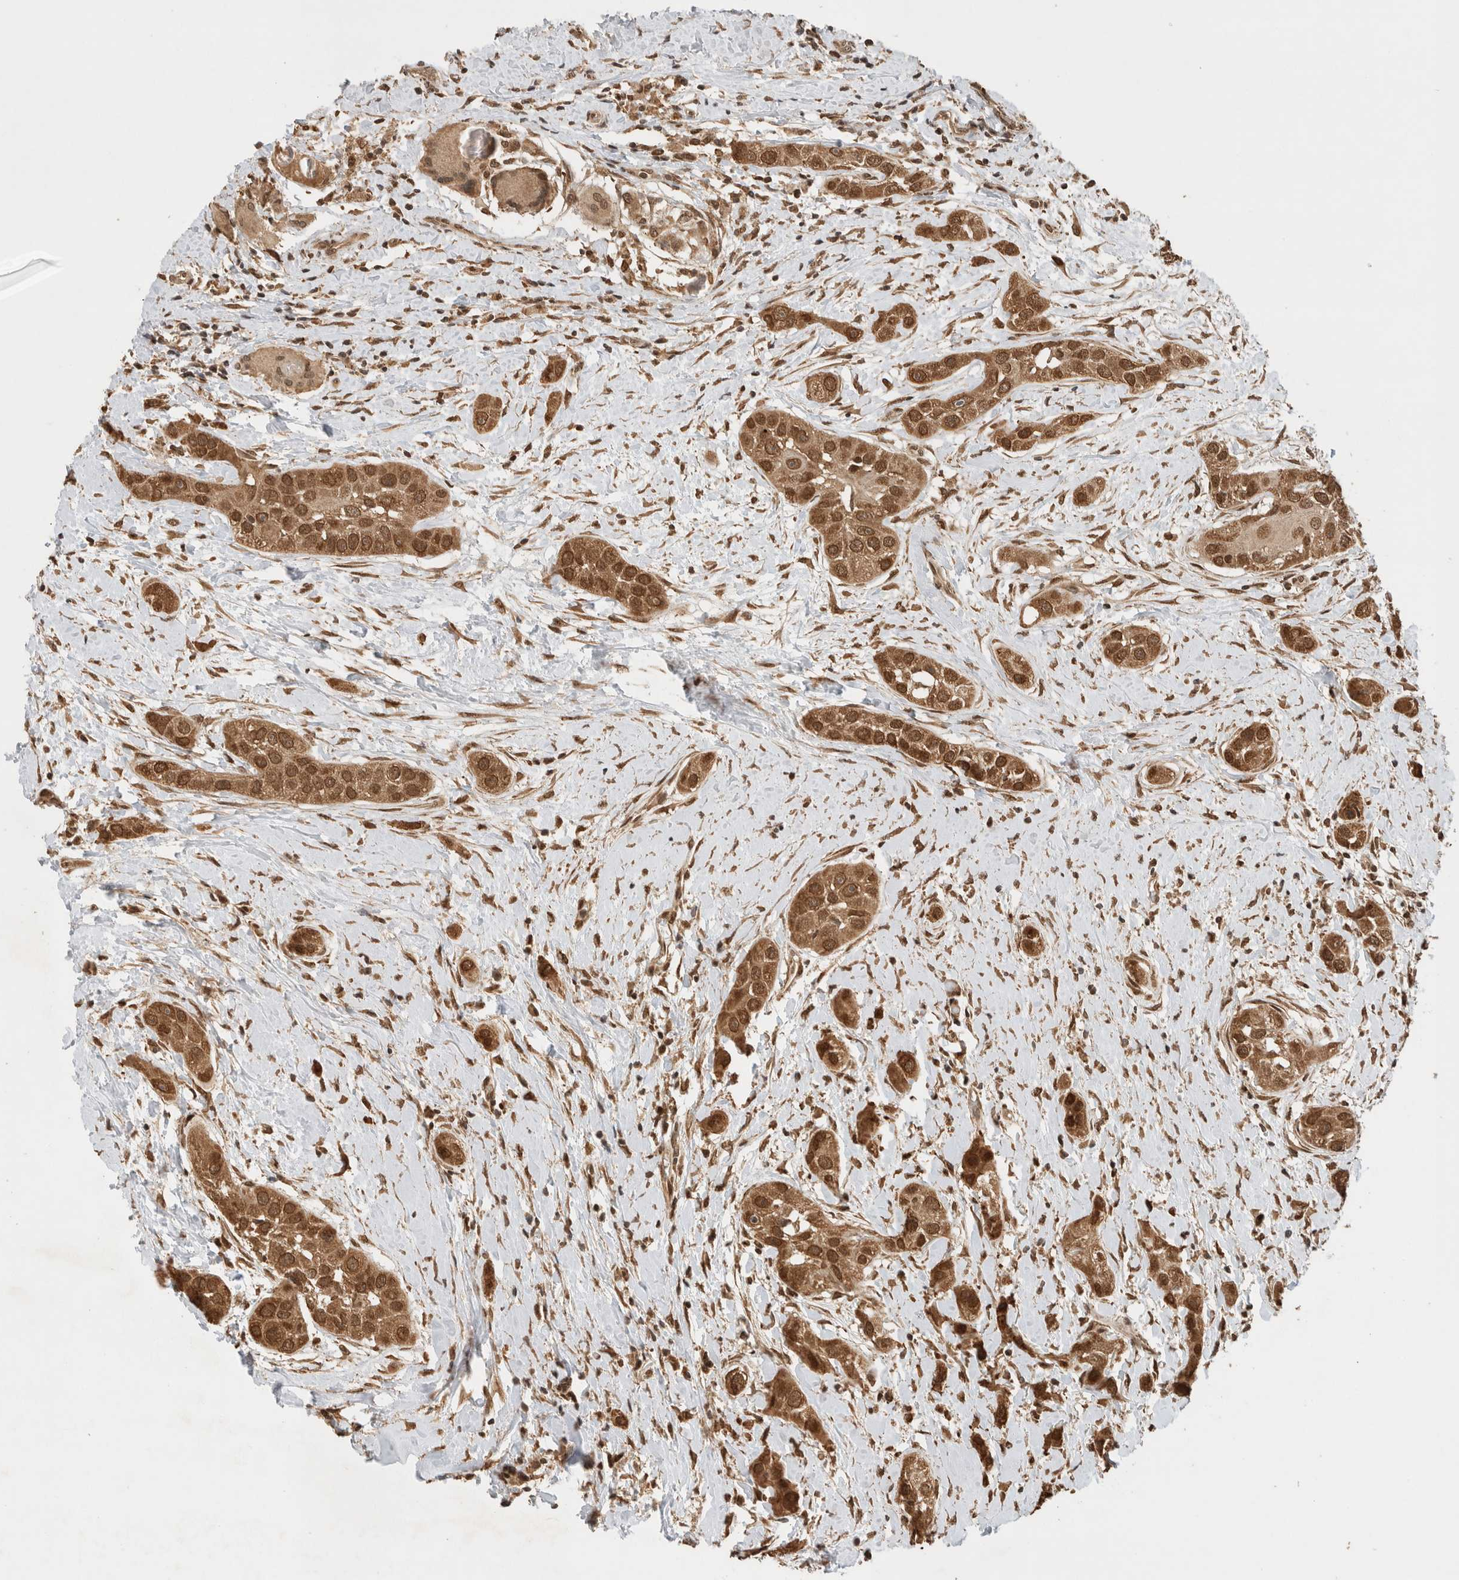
{"staining": {"intensity": "strong", "quantity": ">75%", "location": "cytoplasmic/membranous,nuclear"}, "tissue": "head and neck cancer", "cell_type": "Tumor cells", "image_type": "cancer", "snomed": [{"axis": "morphology", "description": "Normal tissue, NOS"}, {"axis": "morphology", "description": "Squamous cell carcinoma, NOS"}, {"axis": "topography", "description": "Skeletal muscle"}, {"axis": "topography", "description": "Head-Neck"}], "caption": "A brown stain highlights strong cytoplasmic/membranous and nuclear expression of a protein in head and neck cancer (squamous cell carcinoma) tumor cells.", "gene": "C1orf21", "patient": {"sex": "male", "age": 51}}